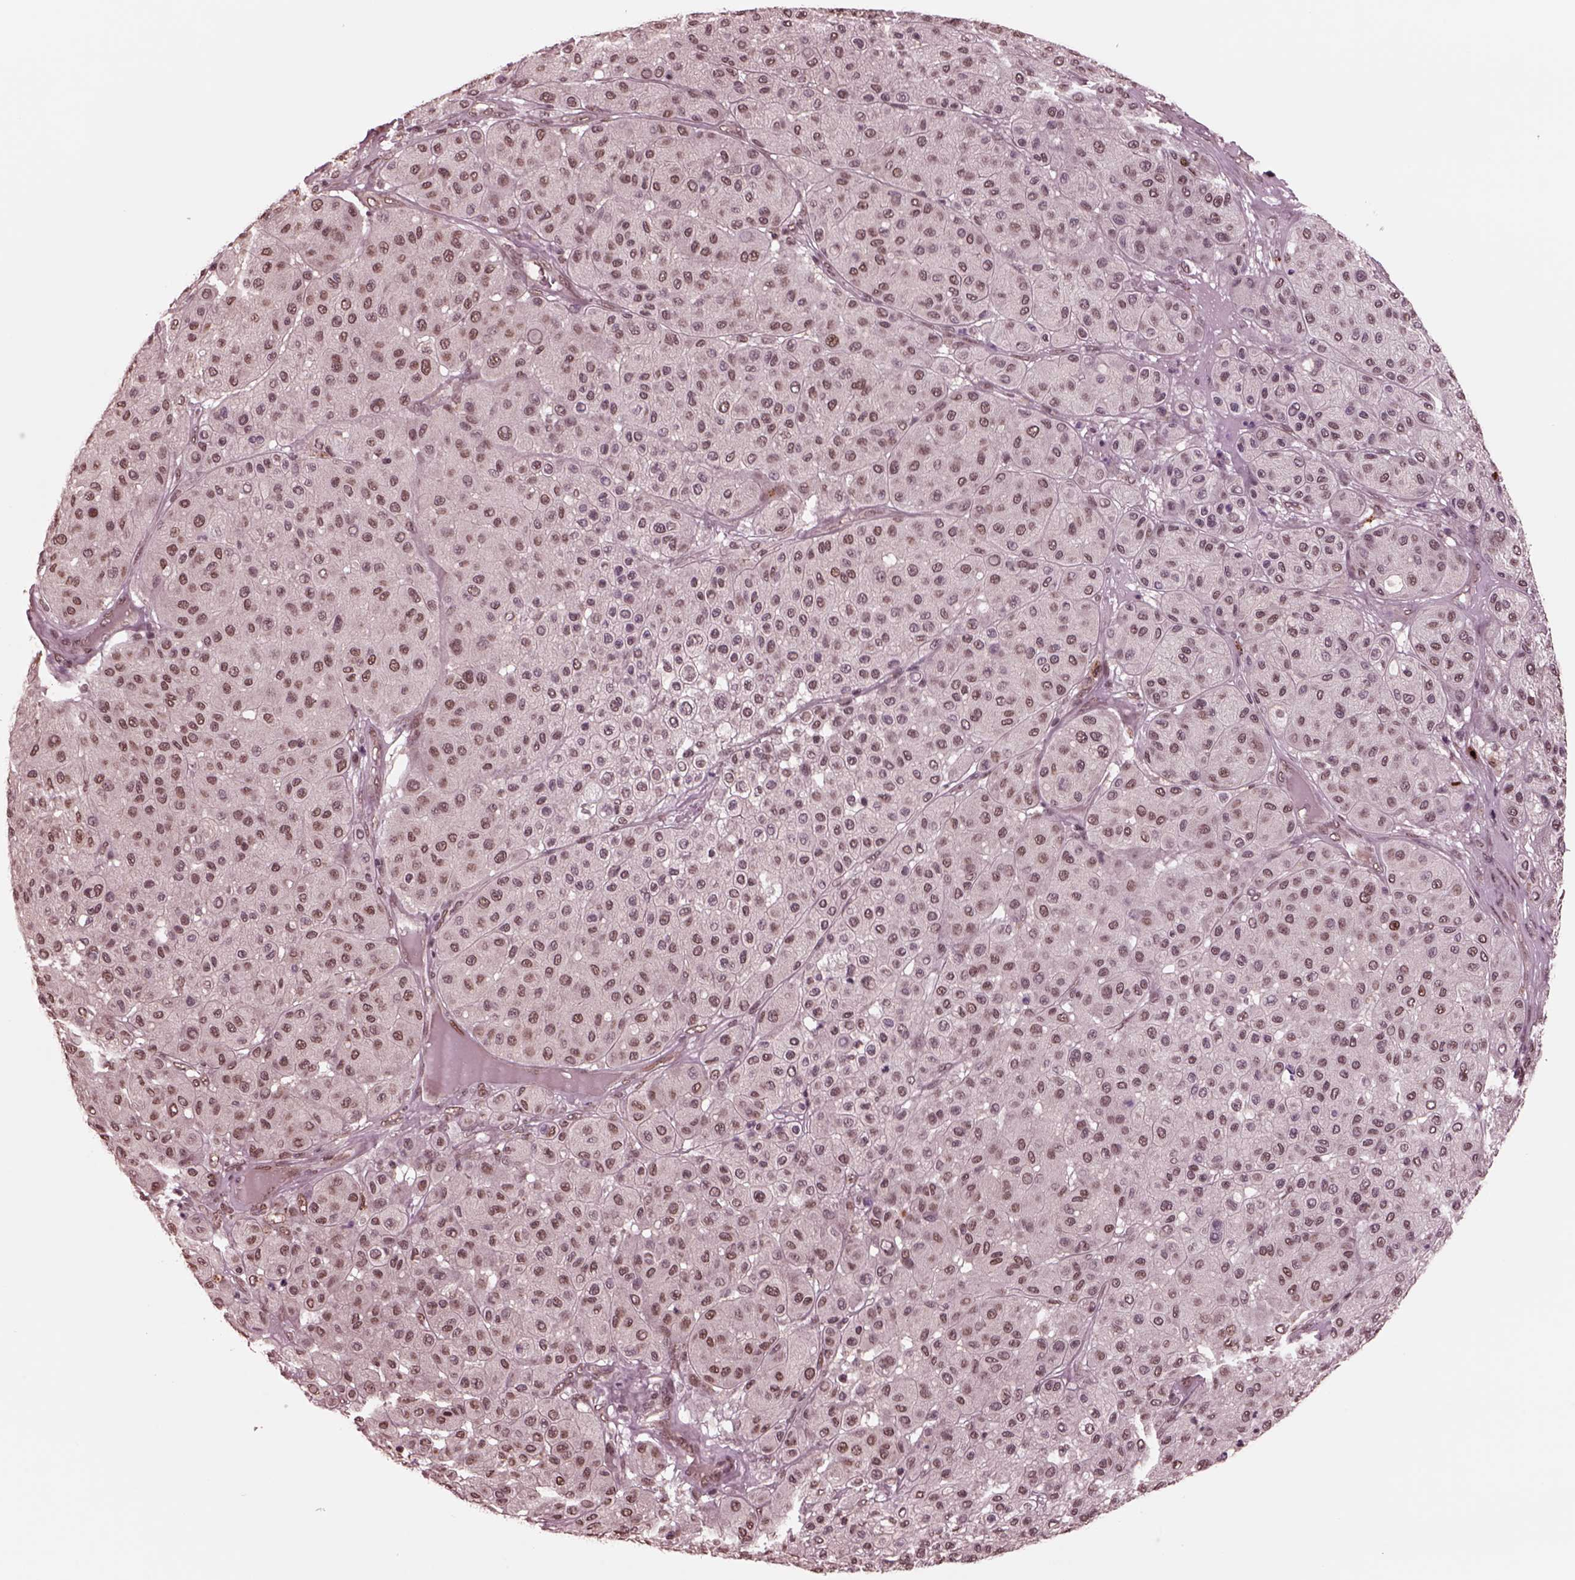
{"staining": {"intensity": "weak", "quantity": "25%-75%", "location": "nuclear"}, "tissue": "melanoma", "cell_type": "Tumor cells", "image_type": "cancer", "snomed": [{"axis": "morphology", "description": "Malignant melanoma, Metastatic site"}, {"axis": "topography", "description": "Smooth muscle"}], "caption": "Immunohistochemical staining of malignant melanoma (metastatic site) shows low levels of weak nuclear staining in approximately 25%-75% of tumor cells.", "gene": "NAP1L5", "patient": {"sex": "male", "age": 41}}